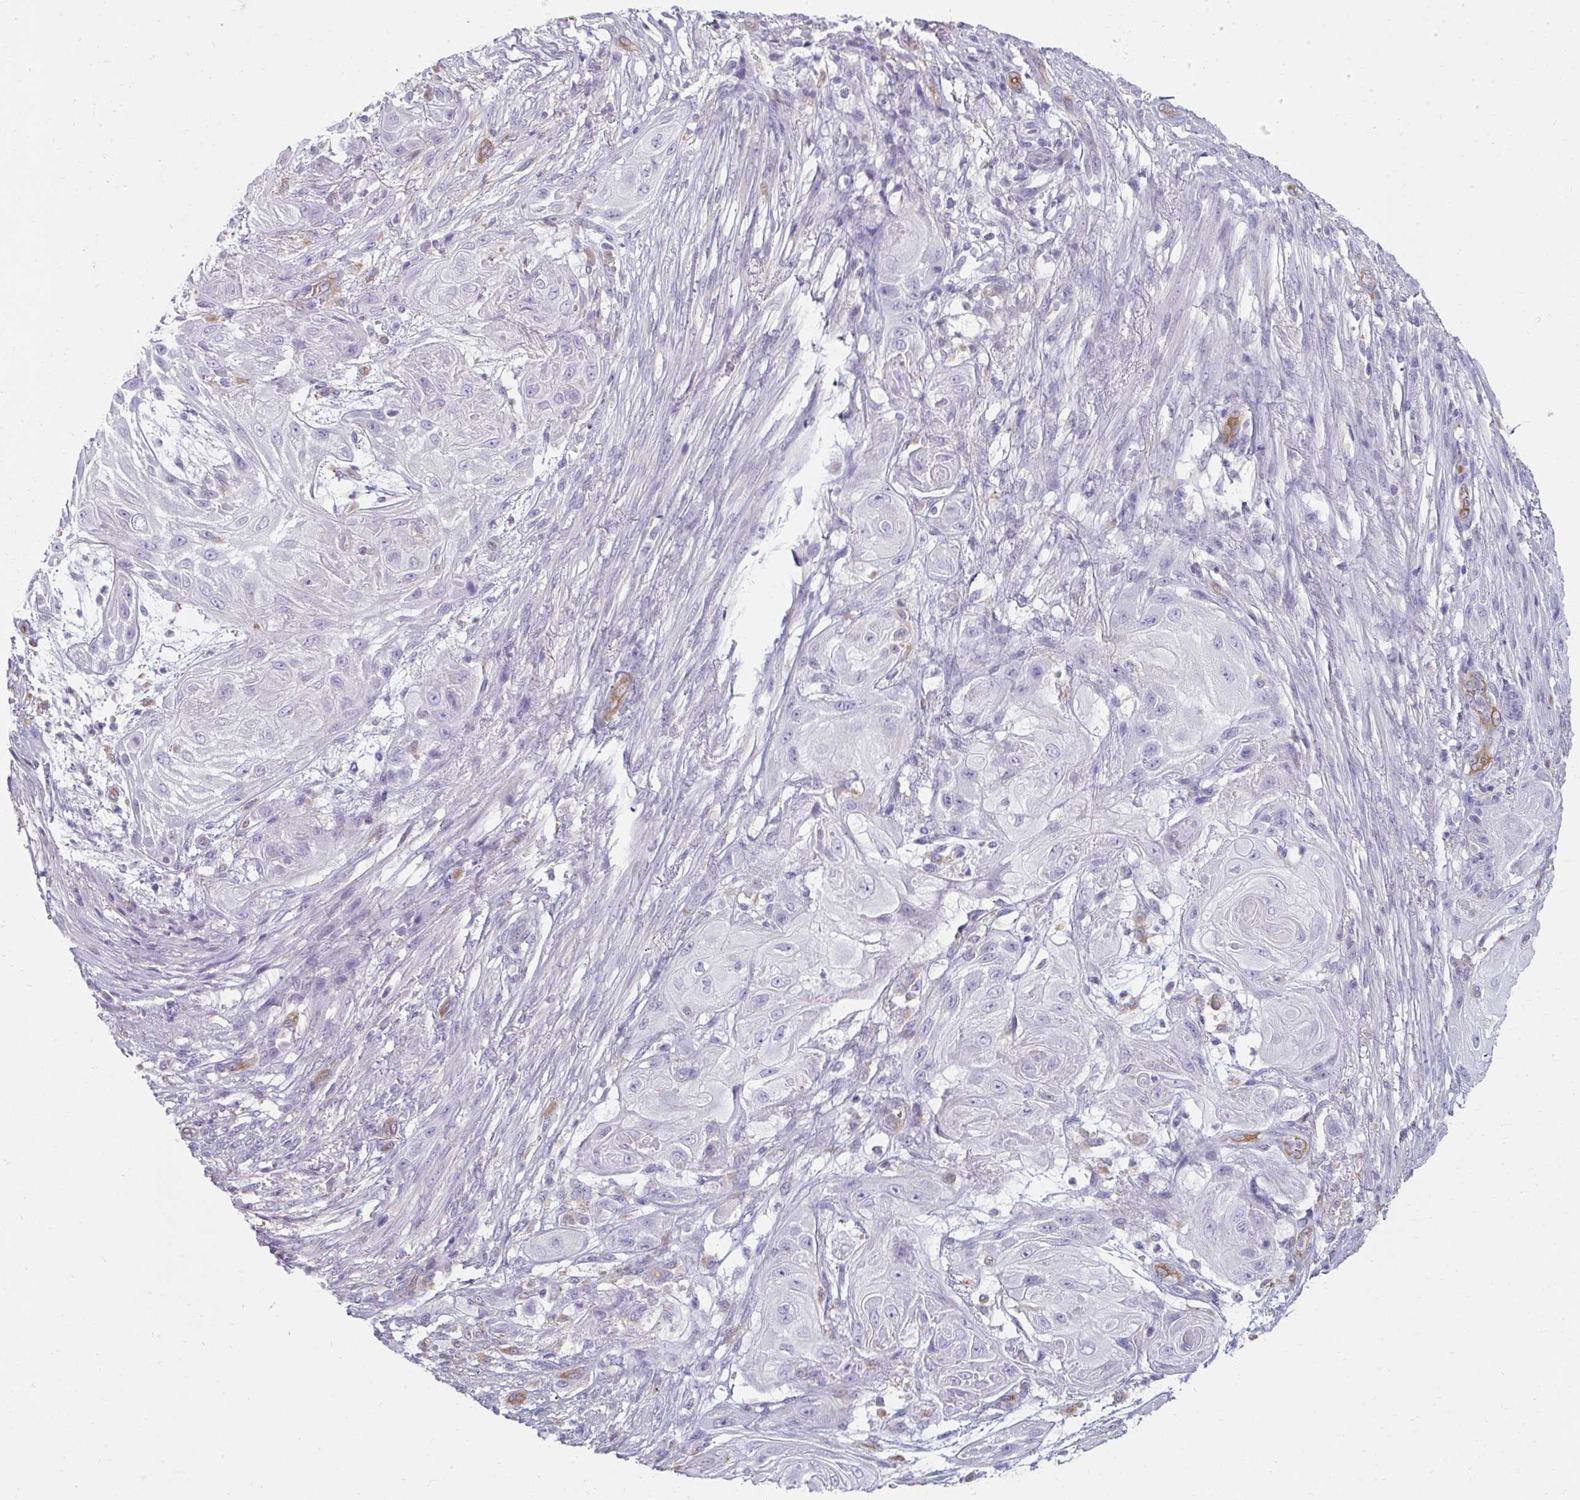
{"staining": {"intensity": "negative", "quantity": "none", "location": "none"}, "tissue": "skin cancer", "cell_type": "Tumor cells", "image_type": "cancer", "snomed": [{"axis": "morphology", "description": "Squamous cell carcinoma, NOS"}, {"axis": "topography", "description": "Skin"}], "caption": "DAB immunohistochemical staining of human skin cancer (squamous cell carcinoma) exhibits no significant expression in tumor cells.", "gene": "PDE2A", "patient": {"sex": "male", "age": 62}}